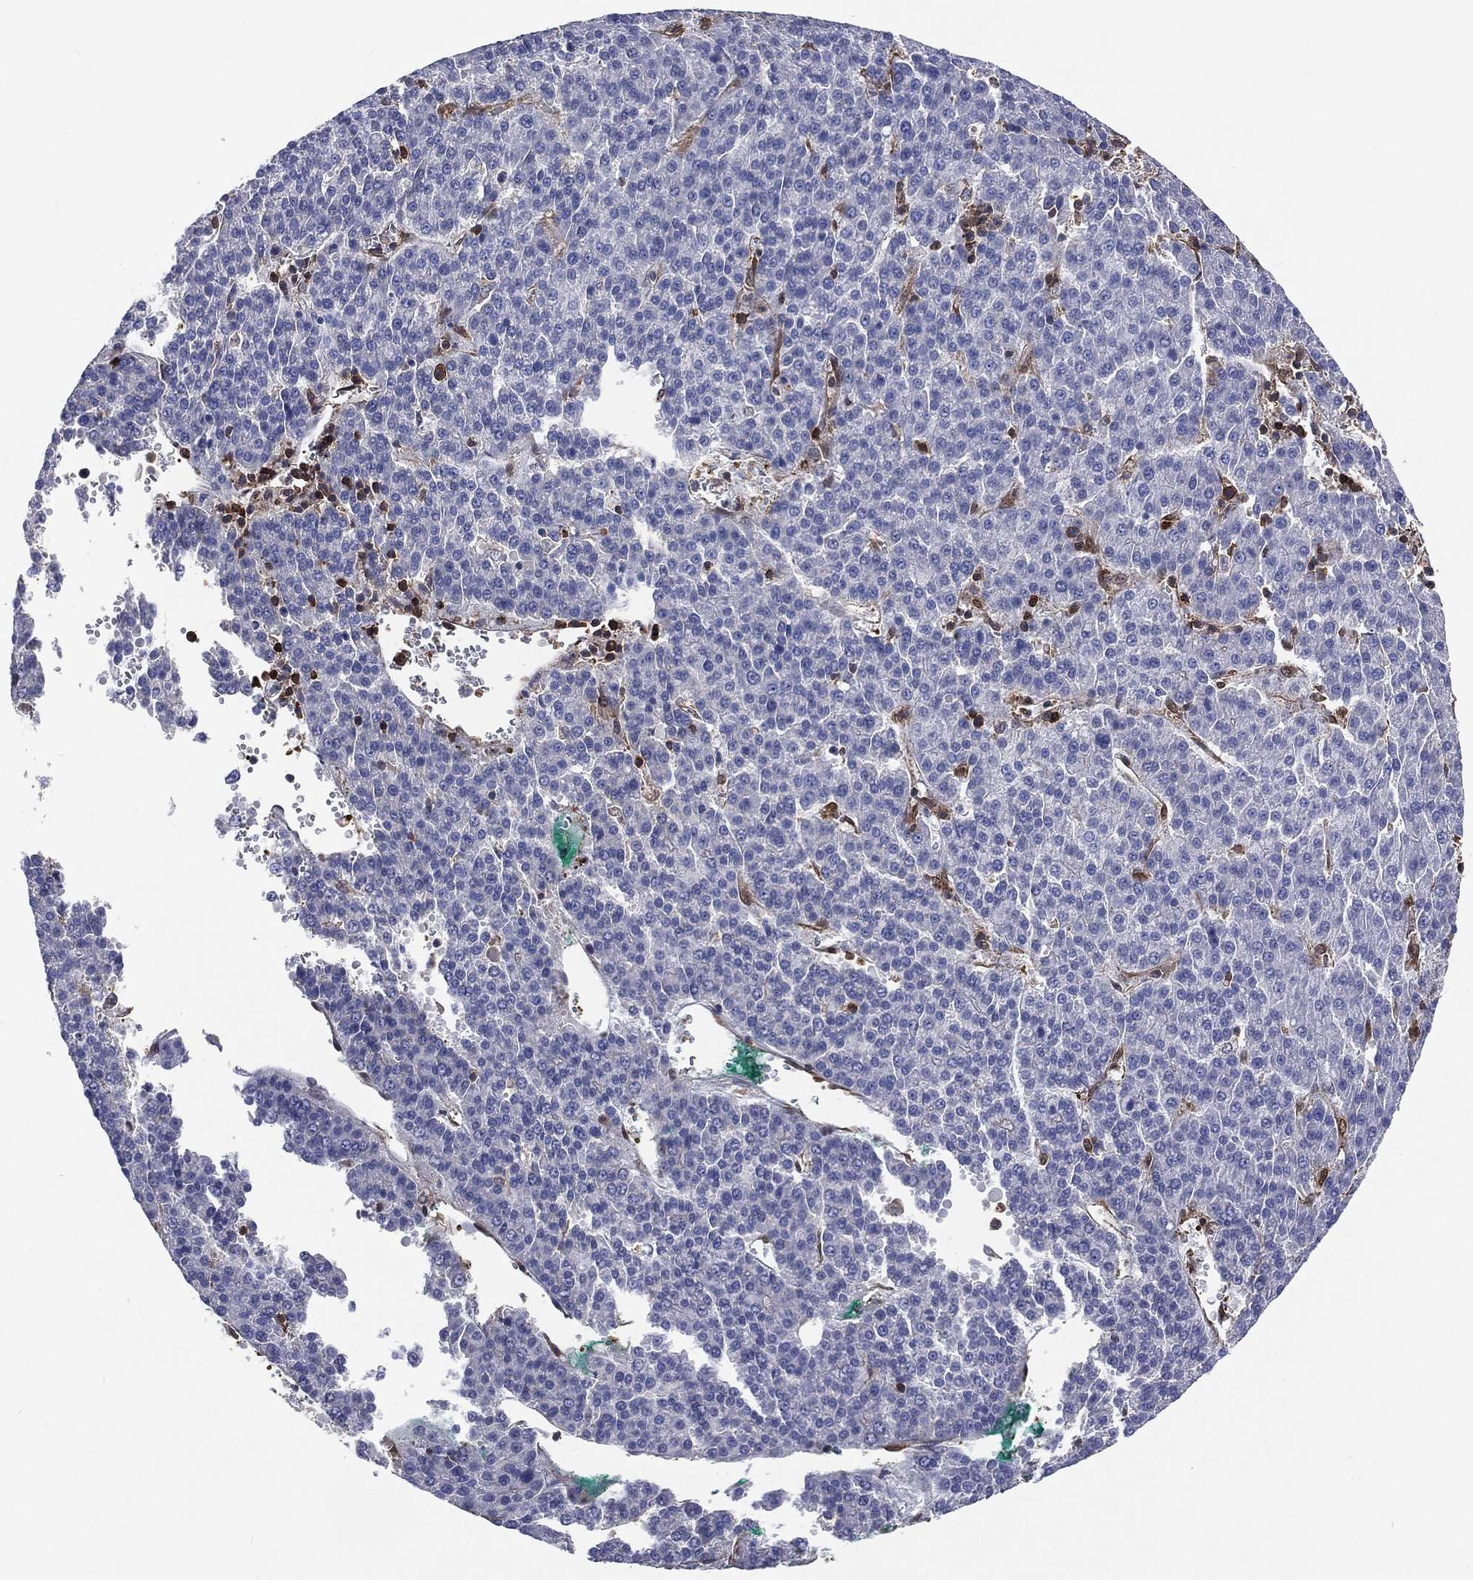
{"staining": {"intensity": "negative", "quantity": "none", "location": "none"}, "tissue": "liver cancer", "cell_type": "Tumor cells", "image_type": "cancer", "snomed": [{"axis": "morphology", "description": "Carcinoma, Hepatocellular, NOS"}, {"axis": "topography", "description": "Liver"}], "caption": "DAB (3,3'-diaminobenzidine) immunohistochemical staining of liver cancer (hepatocellular carcinoma) exhibits no significant positivity in tumor cells.", "gene": "TBC1D2", "patient": {"sex": "female", "age": 58}}